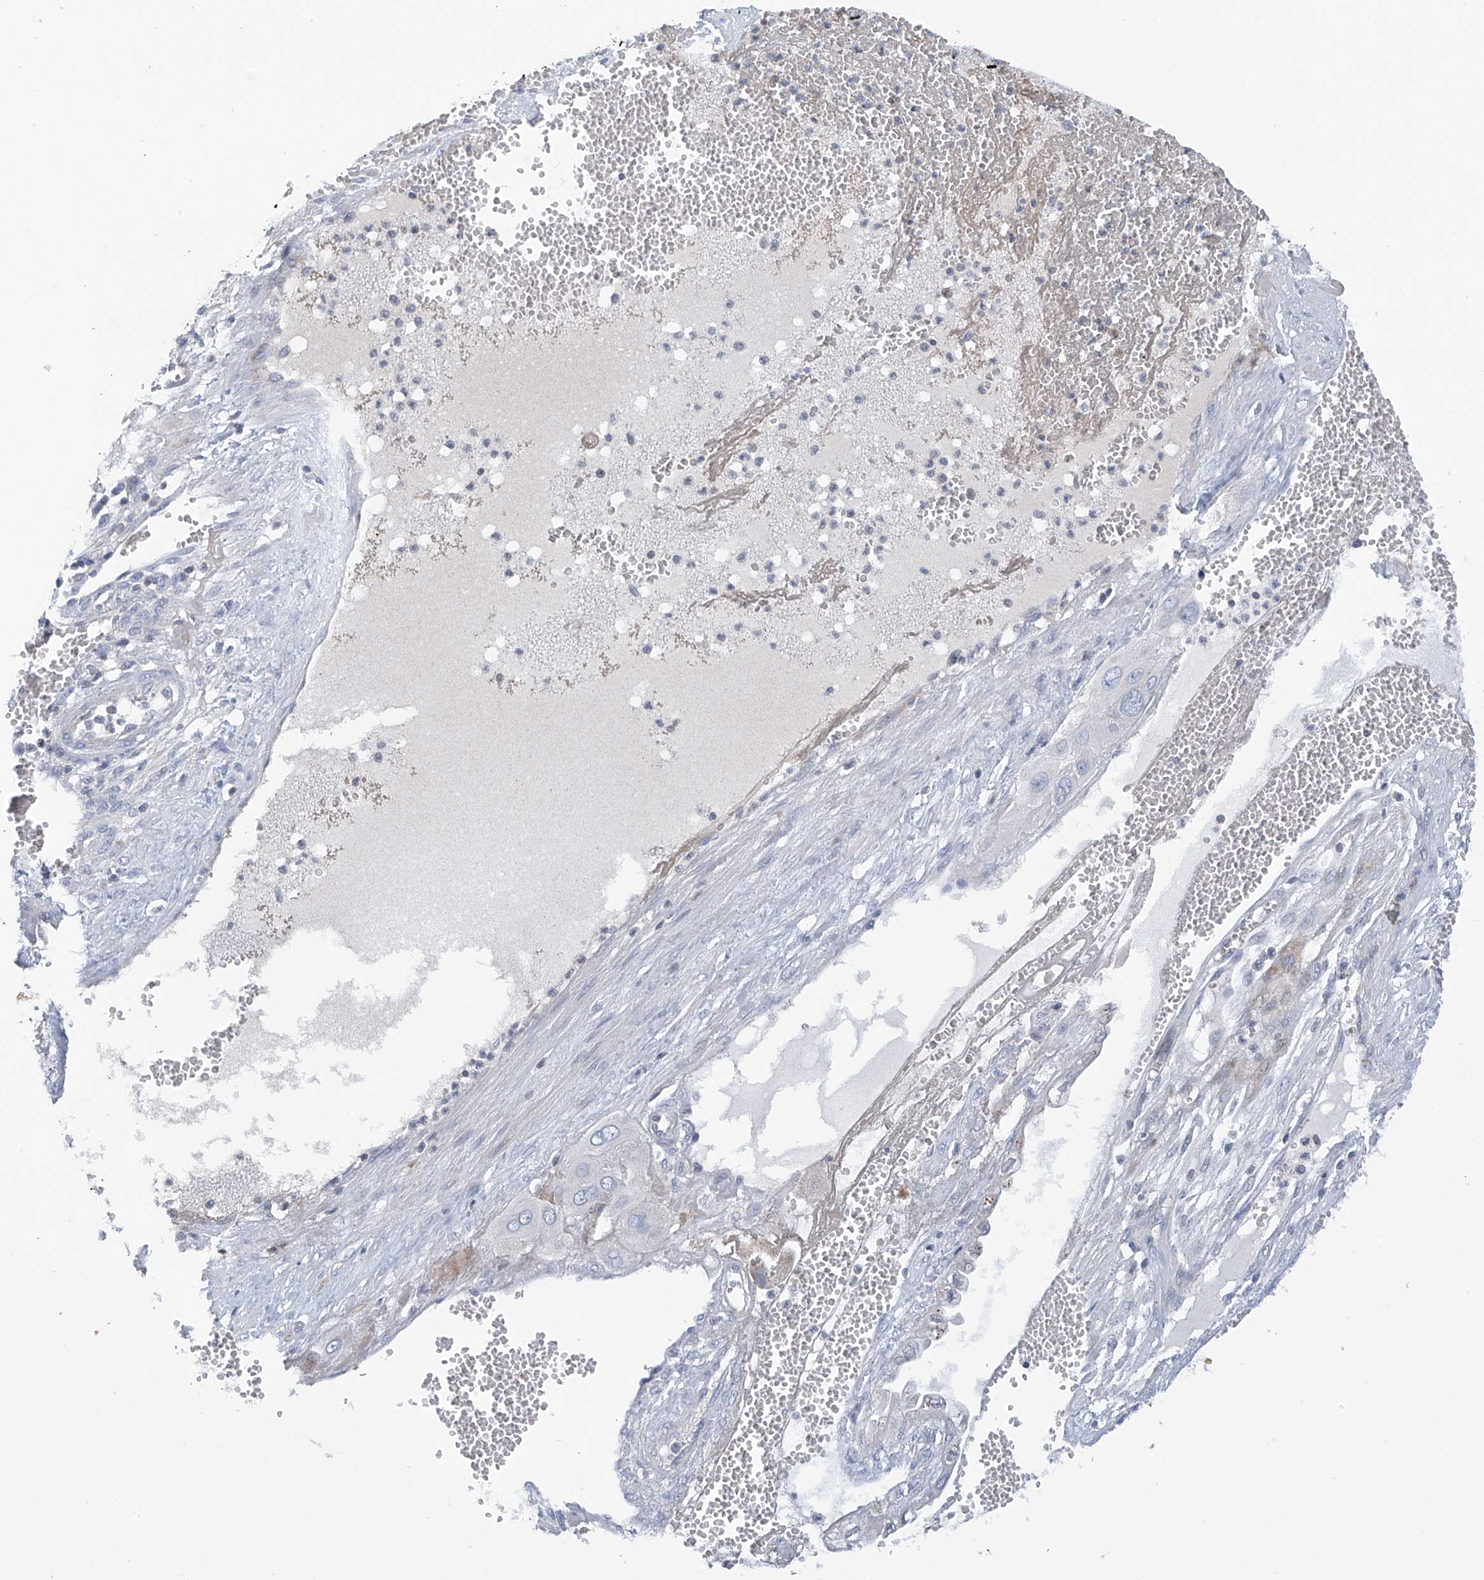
{"staining": {"intensity": "negative", "quantity": "none", "location": "none"}, "tissue": "cervical cancer", "cell_type": "Tumor cells", "image_type": "cancer", "snomed": [{"axis": "morphology", "description": "Squamous cell carcinoma, NOS"}, {"axis": "topography", "description": "Cervix"}], "caption": "Tumor cells are negative for brown protein staining in cervical cancer (squamous cell carcinoma). The staining is performed using DAB brown chromogen with nuclei counter-stained in using hematoxylin.", "gene": "SLCO4A1", "patient": {"sex": "female", "age": 34}}